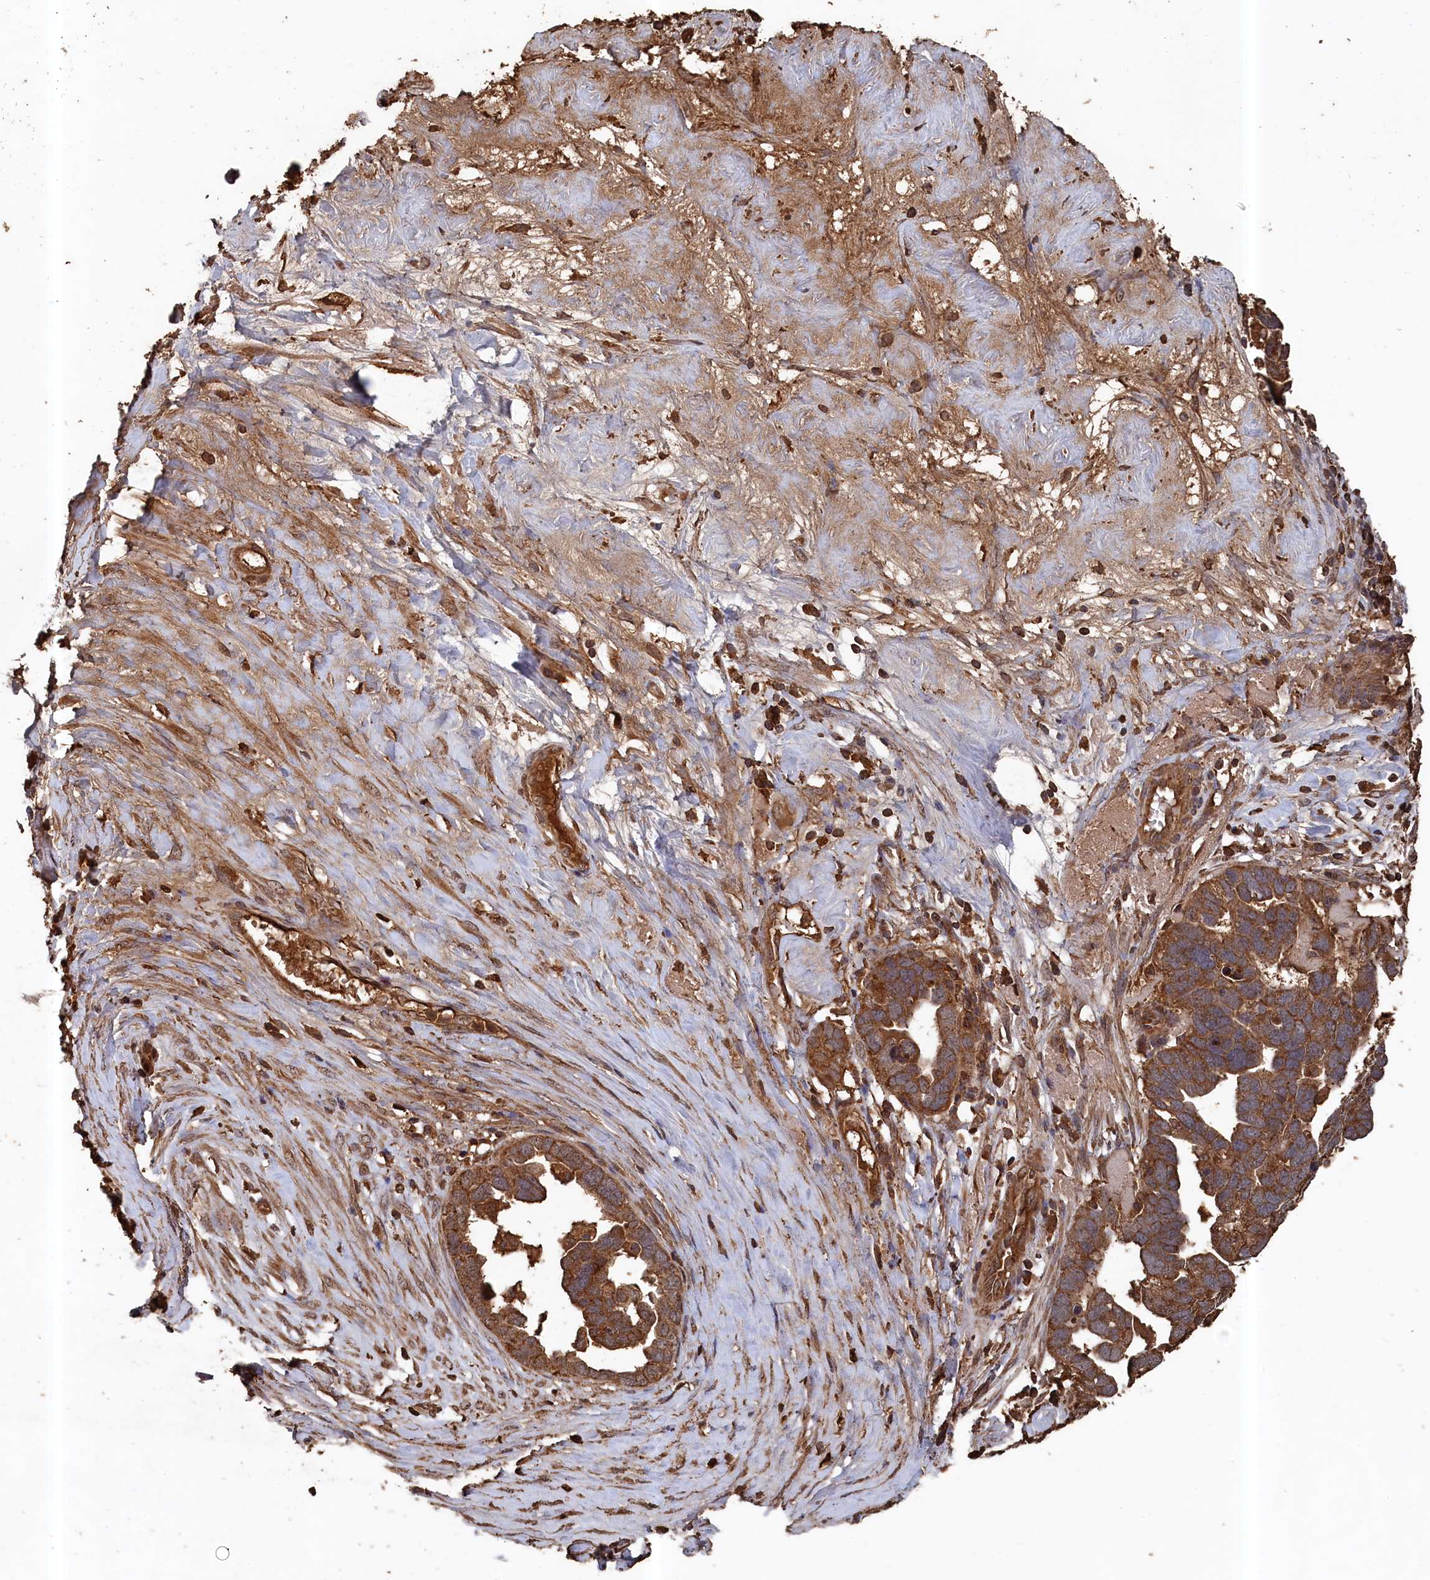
{"staining": {"intensity": "strong", "quantity": ">75%", "location": "cytoplasmic/membranous"}, "tissue": "ovarian cancer", "cell_type": "Tumor cells", "image_type": "cancer", "snomed": [{"axis": "morphology", "description": "Cystadenocarcinoma, serous, NOS"}, {"axis": "topography", "description": "Ovary"}], "caption": "Ovarian cancer stained with immunohistochemistry reveals strong cytoplasmic/membranous expression in about >75% of tumor cells.", "gene": "SNX33", "patient": {"sex": "female", "age": 54}}